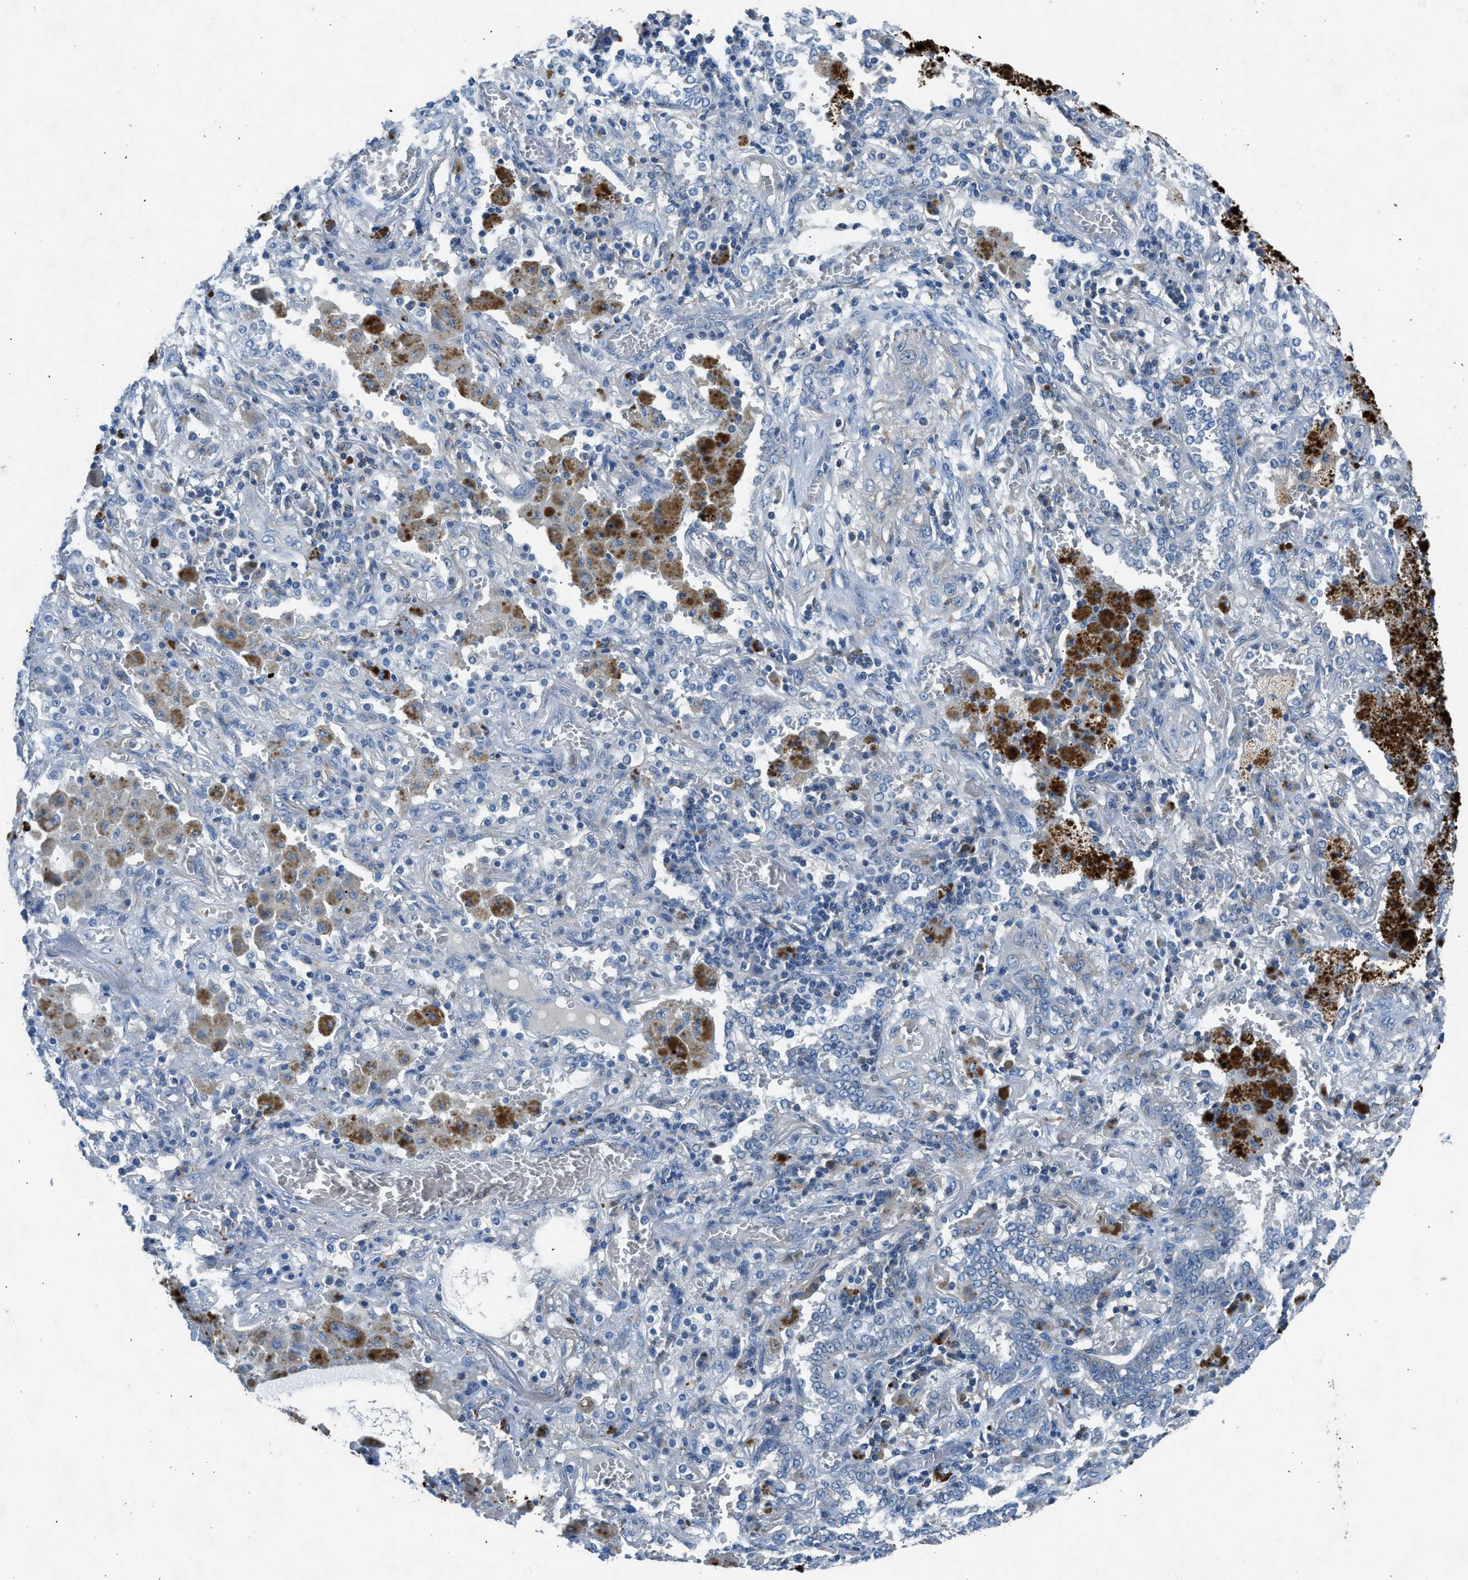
{"staining": {"intensity": "negative", "quantity": "none", "location": "none"}, "tissue": "lung cancer", "cell_type": "Tumor cells", "image_type": "cancer", "snomed": [{"axis": "morphology", "description": "Squamous cell carcinoma, NOS"}, {"axis": "topography", "description": "Lung"}], "caption": "High power microscopy image of an IHC histopathology image of lung squamous cell carcinoma, revealing no significant positivity in tumor cells.", "gene": "BMP1", "patient": {"sex": "female", "age": 47}}